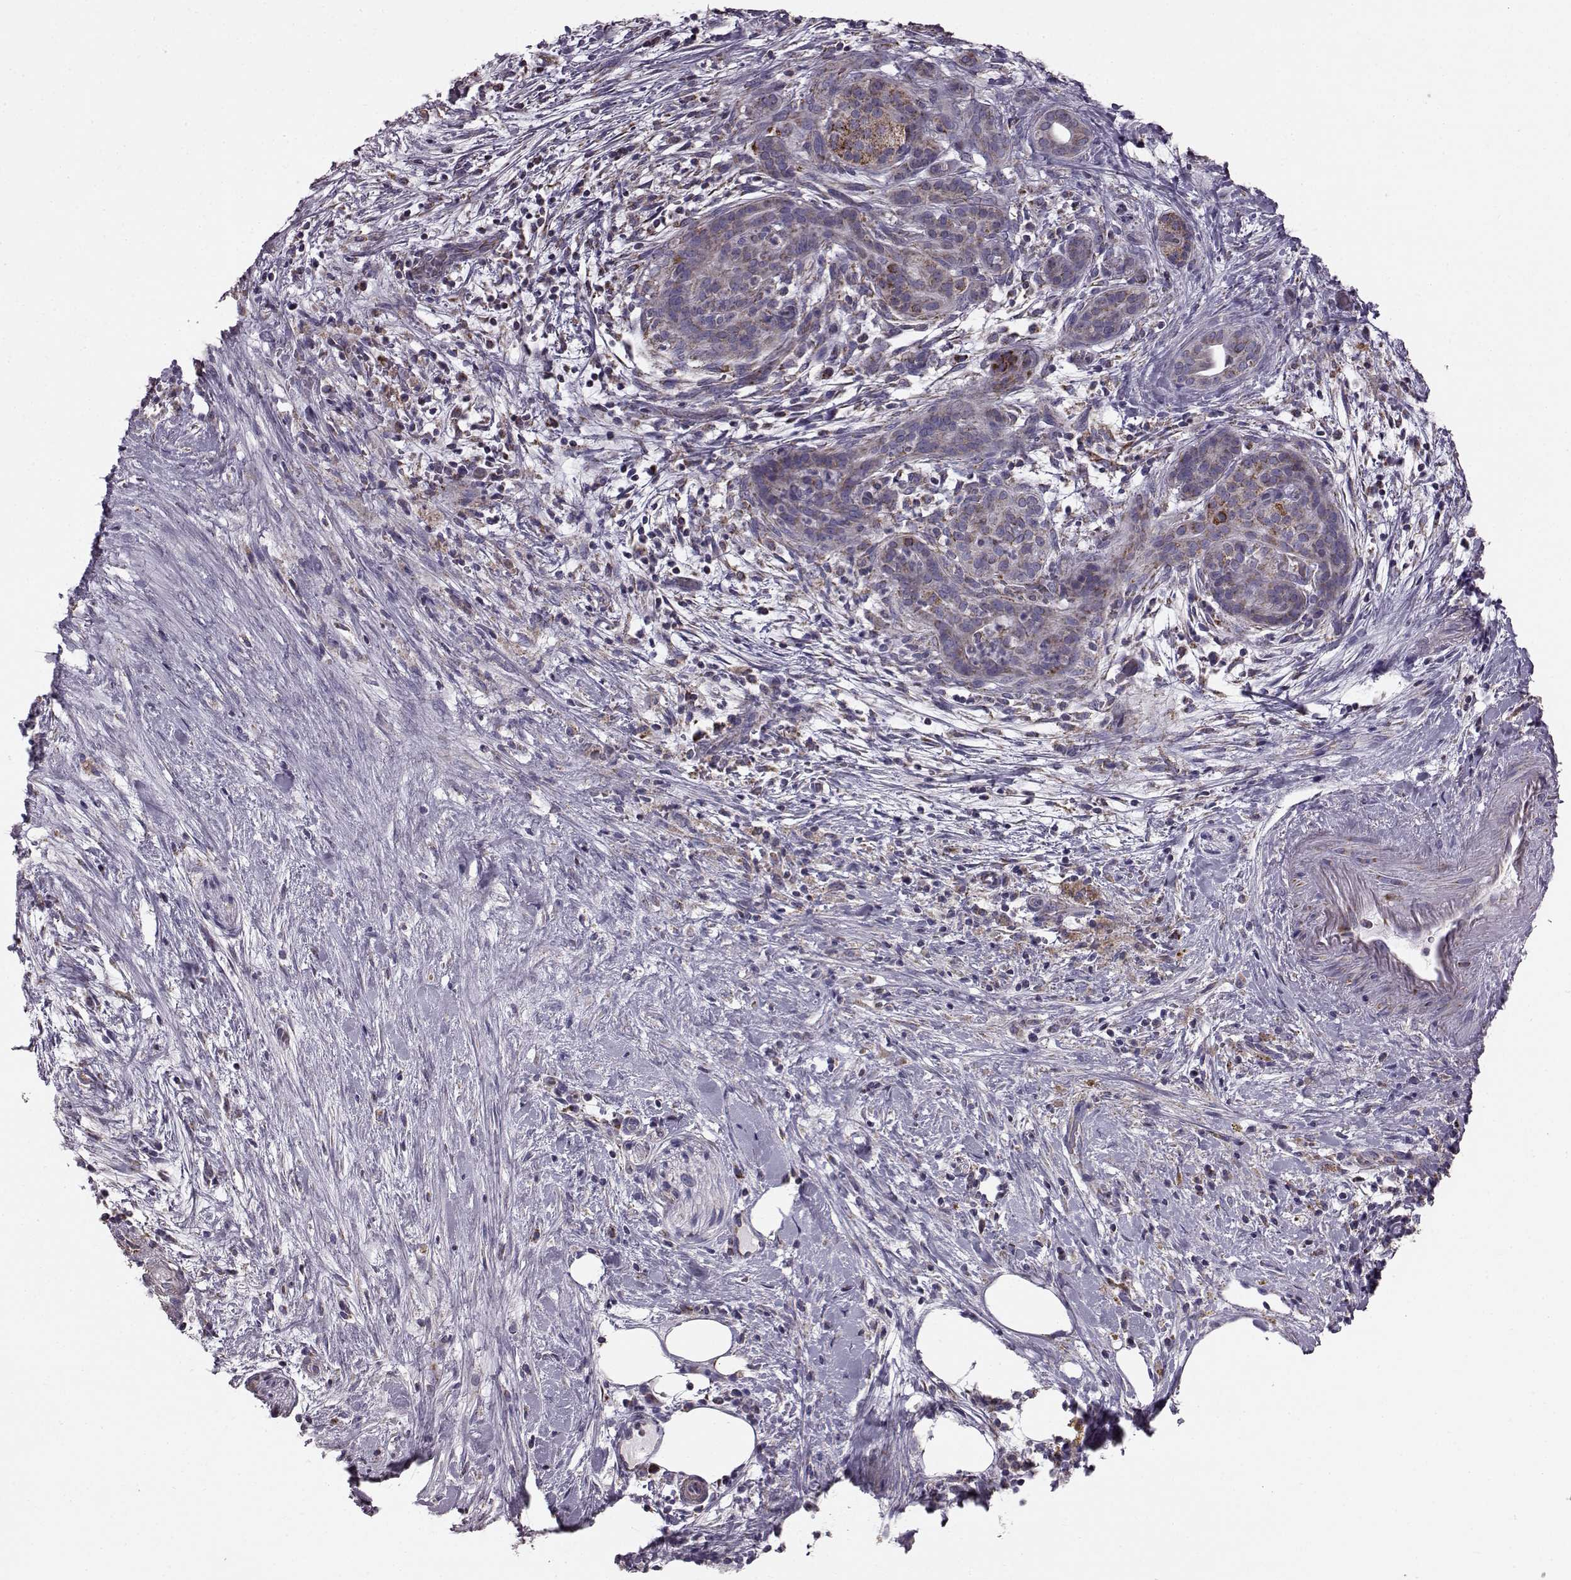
{"staining": {"intensity": "moderate", "quantity": "25%-75%", "location": "cytoplasmic/membranous"}, "tissue": "pancreatic cancer", "cell_type": "Tumor cells", "image_type": "cancer", "snomed": [{"axis": "morphology", "description": "Adenocarcinoma, NOS"}, {"axis": "topography", "description": "Pancreas"}], "caption": "IHC photomicrograph of human pancreatic adenocarcinoma stained for a protein (brown), which exhibits medium levels of moderate cytoplasmic/membranous expression in approximately 25%-75% of tumor cells.", "gene": "FAM8A1", "patient": {"sex": "male", "age": 44}}